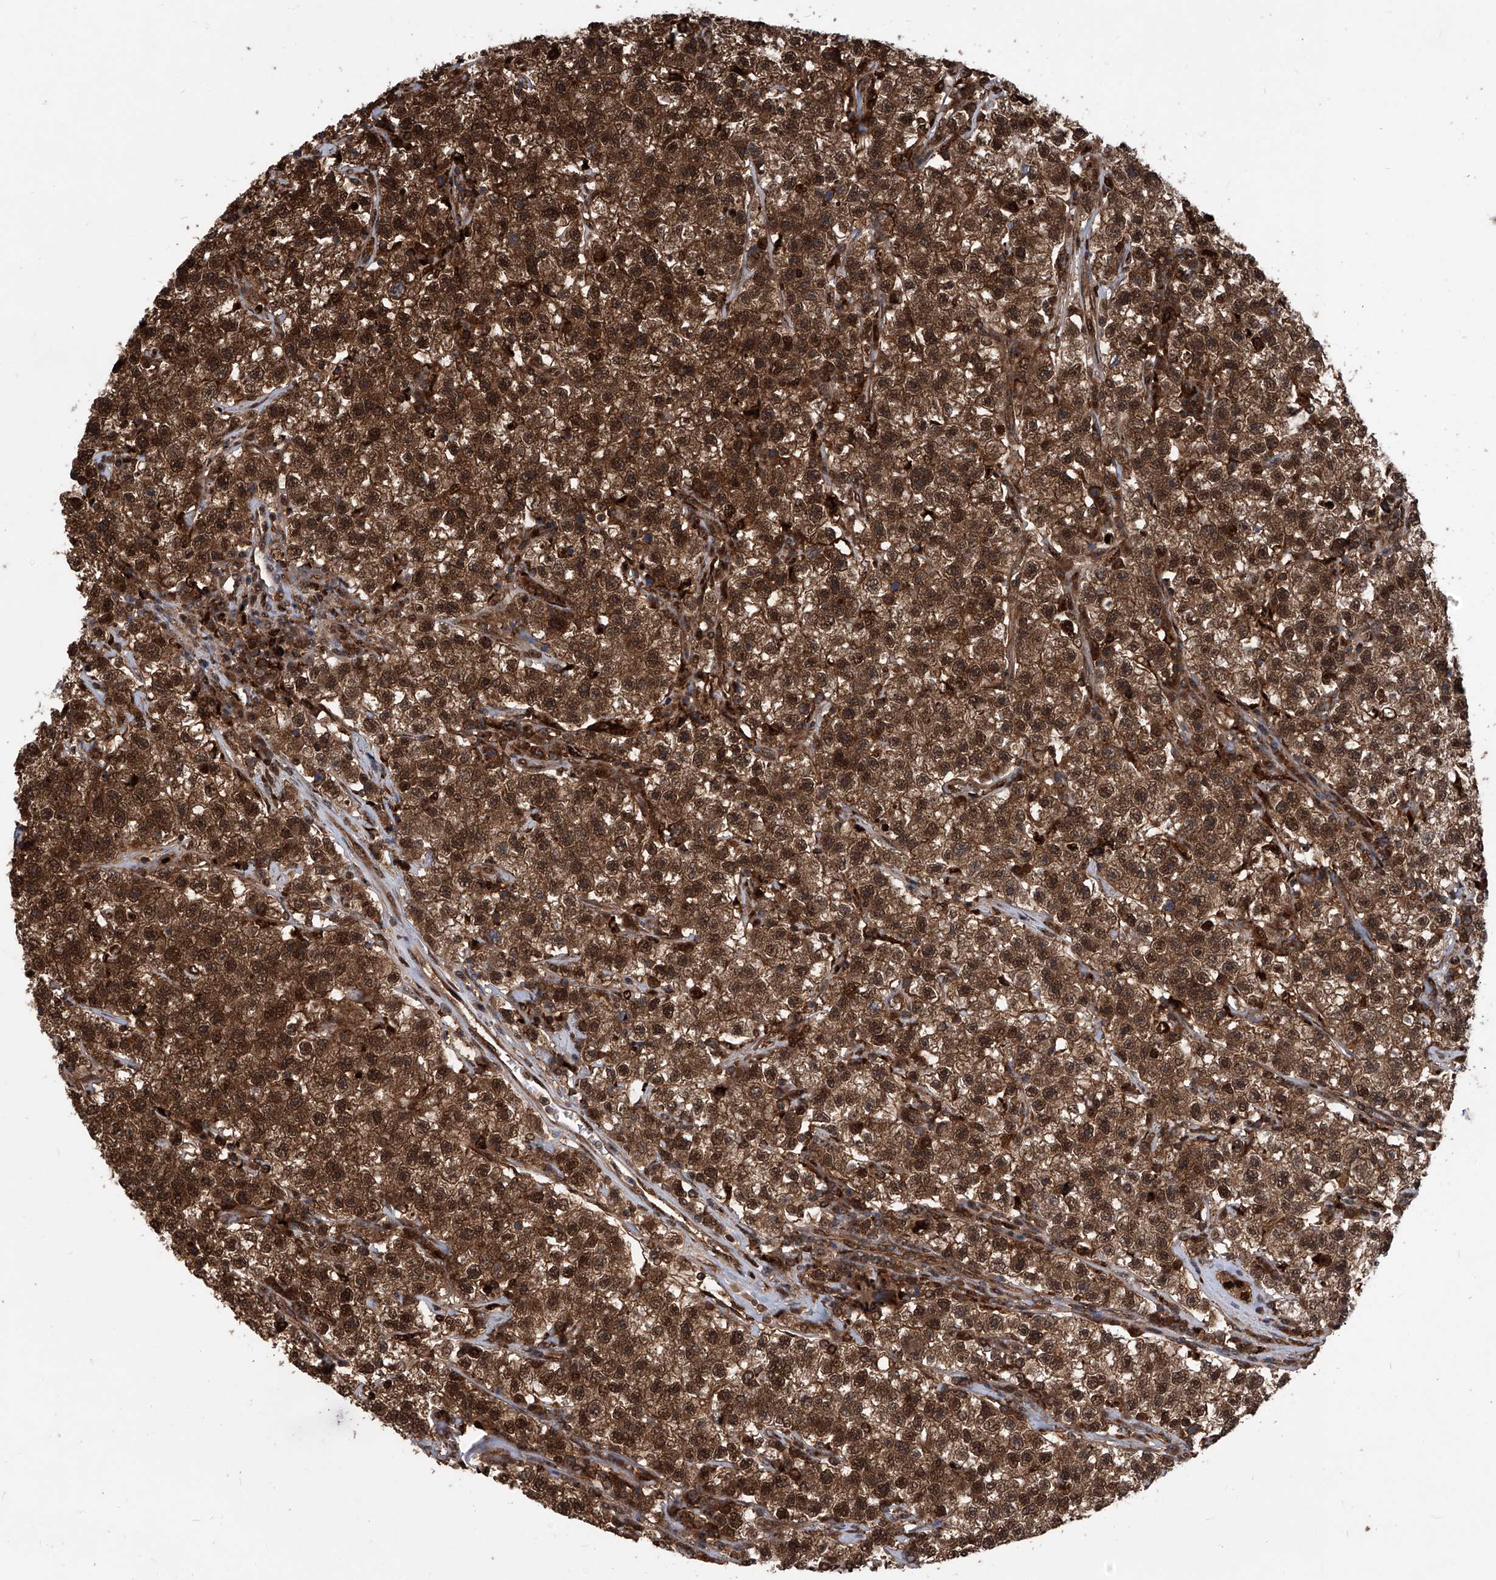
{"staining": {"intensity": "strong", "quantity": ">75%", "location": "cytoplasmic/membranous,nuclear"}, "tissue": "testis cancer", "cell_type": "Tumor cells", "image_type": "cancer", "snomed": [{"axis": "morphology", "description": "Seminoma, NOS"}, {"axis": "topography", "description": "Testis"}], "caption": "Protein positivity by immunohistochemistry (IHC) demonstrates strong cytoplasmic/membranous and nuclear expression in approximately >75% of tumor cells in seminoma (testis). (brown staining indicates protein expression, while blue staining denotes nuclei).", "gene": "PSMB1", "patient": {"sex": "male", "age": 22}}